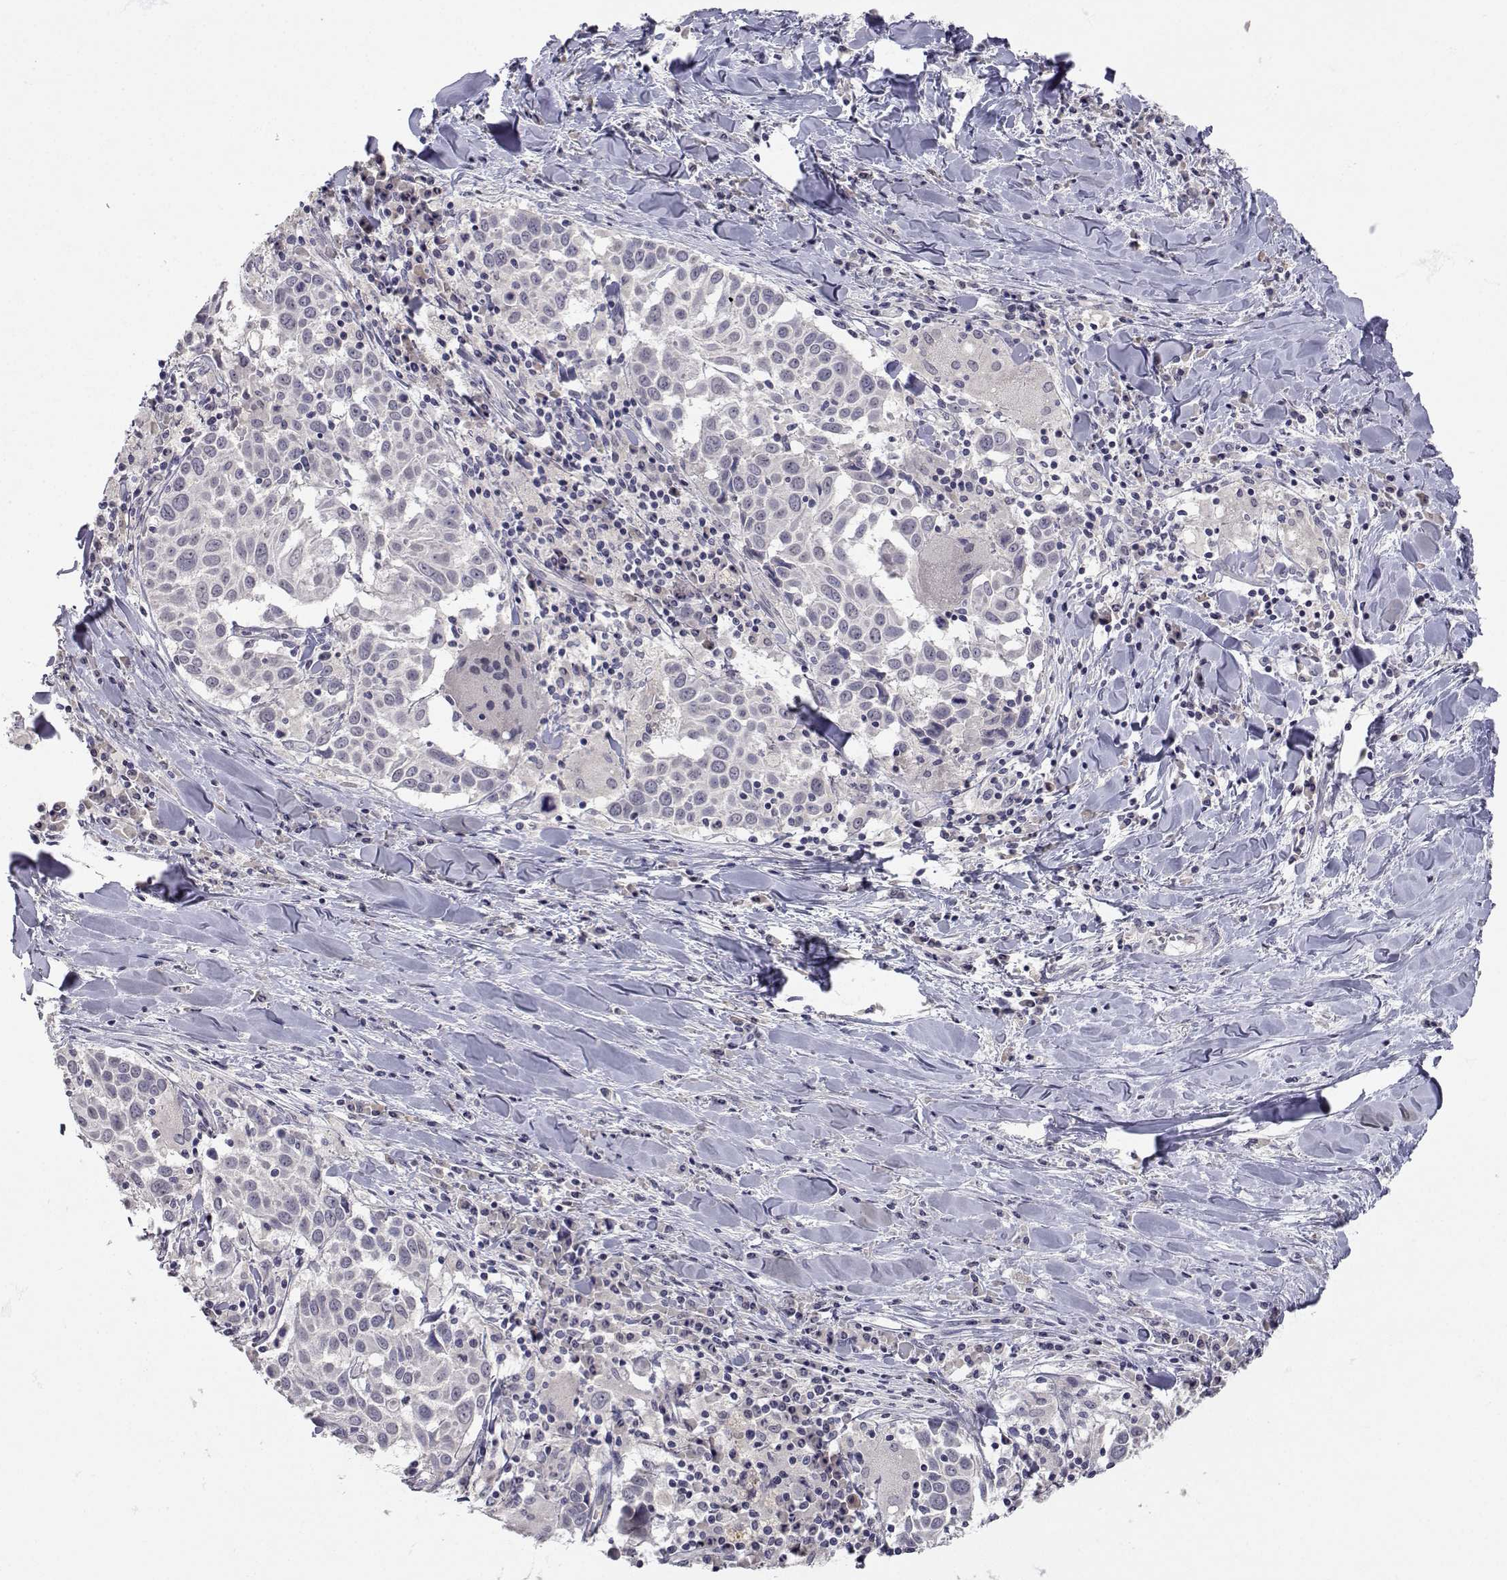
{"staining": {"intensity": "negative", "quantity": "none", "location": "none"}, "tissue": "lung cancer", "cell_type": "Tumor cells", "image_type": "cancer", "snomed": [{"axis": "morphology", "description": "Squamous cell carcinoma, NOS"}, {"axis": "topography", "description": "Lung"}], "caption": "Tumor cells are negative for protein expression in human lung cancer (squamous cell carcinoma).", "gene": "SLC6A3", "patient": {"sex": "male", "age": 57}}